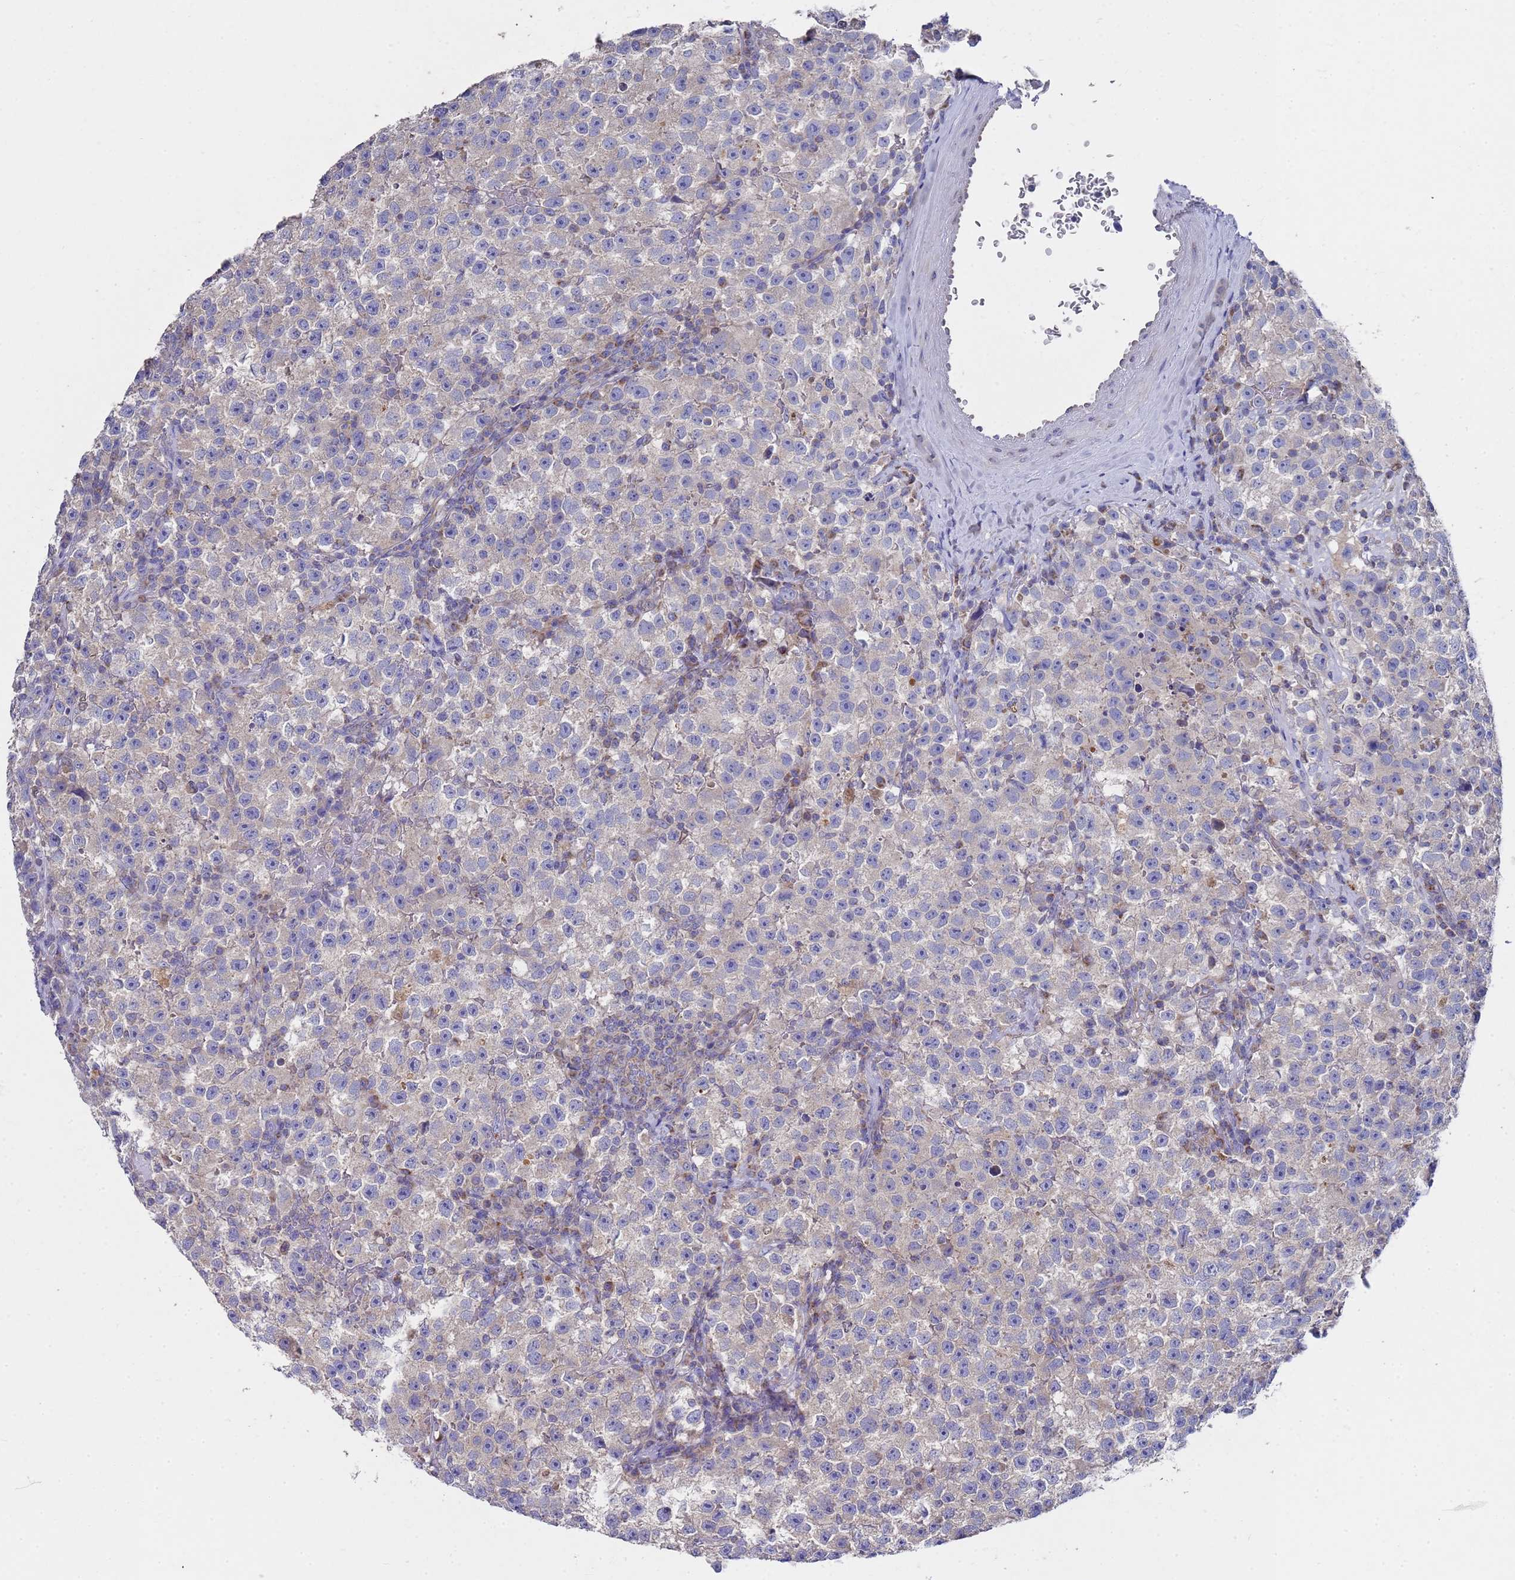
{"staining": {"intensity": "weak", "quantity": "<25%", "location": "cytoplasmic/membranous"}, "tissue": "testis cancer", "cell_type": "Tumor cells", "image_type": "cancer", "snomed": [{"axis": "morphology", "description": "Seminoma, NOS"}, {"axis": "topography", "description": "Testis"}], "caption": "High magnification brightfield microscopy of testis cancer stained with DAB (3,3'-diaminobenzidine) (brown) and counterstained with hematoxylin (blue): tumor cells show no significant expression.", "gene": "NPEPPS", "patient": {"sex": "male", "age": 22}}